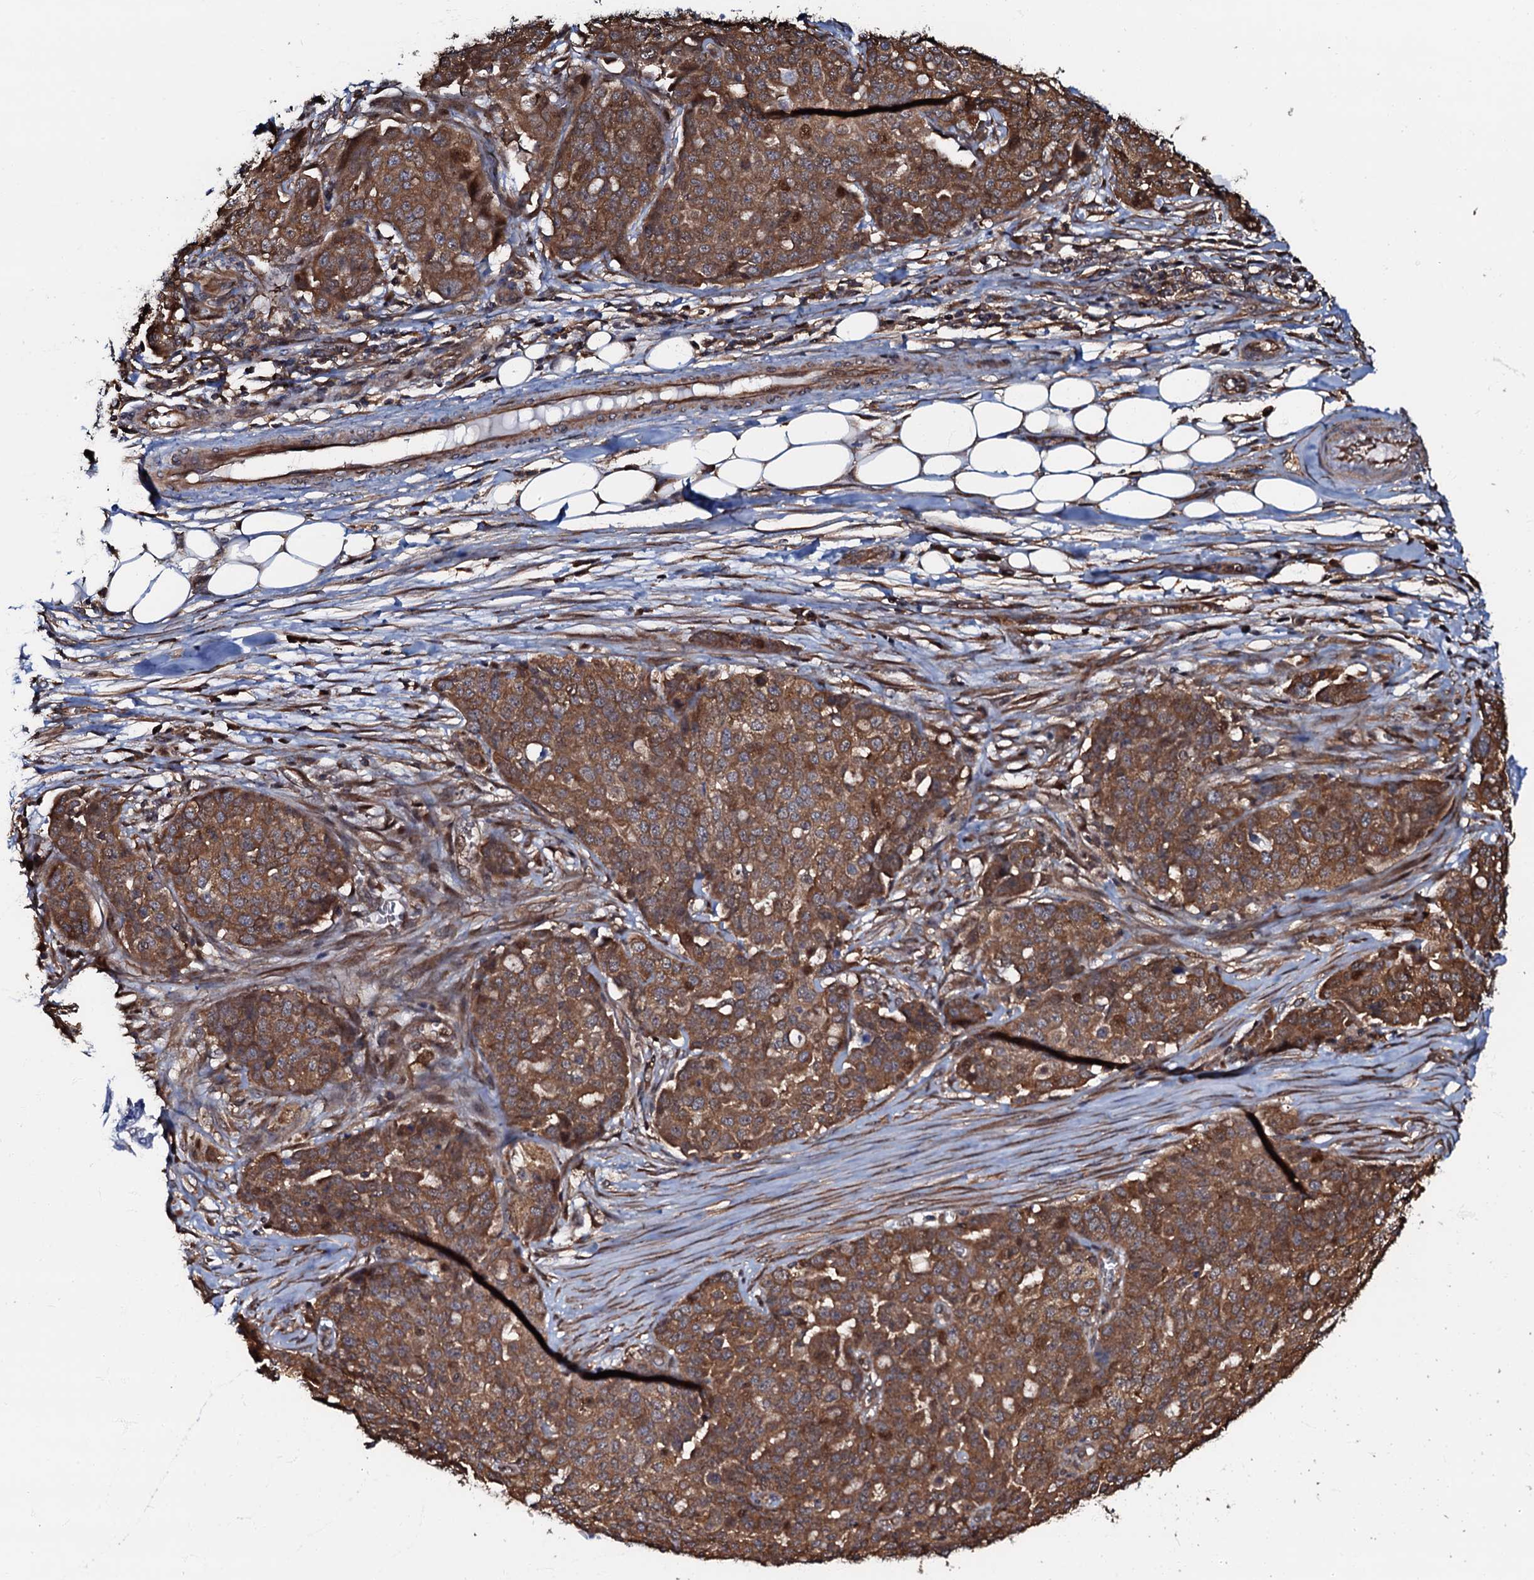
{"staining": {"intensity": "moderate", "quantity": ">75%", "location": "cytoplasmic/membranous"}, "tissue": "ovarian cancer", "cell_type": "Tumor cells", "image_type": "cancer", "snomed": [{"axis": "morphology", "description": "Cystadenocarcinoma, serous, NOS"}, {"axis": "topography", "description": "Soft tissue"}, {"axis": "topography", "description": "Ovary"}], "caption": "Immunohistochemistry (IHC) histopathology image of human ovarian serous cystadenocarcinoma stained for a protein (brown), which reveals medium levels of moderate cytoplasmic/membranous staining in about >75% of tumor cells.", "gene": "OSBP", "patient": {"sex": "female", "age": 57}}